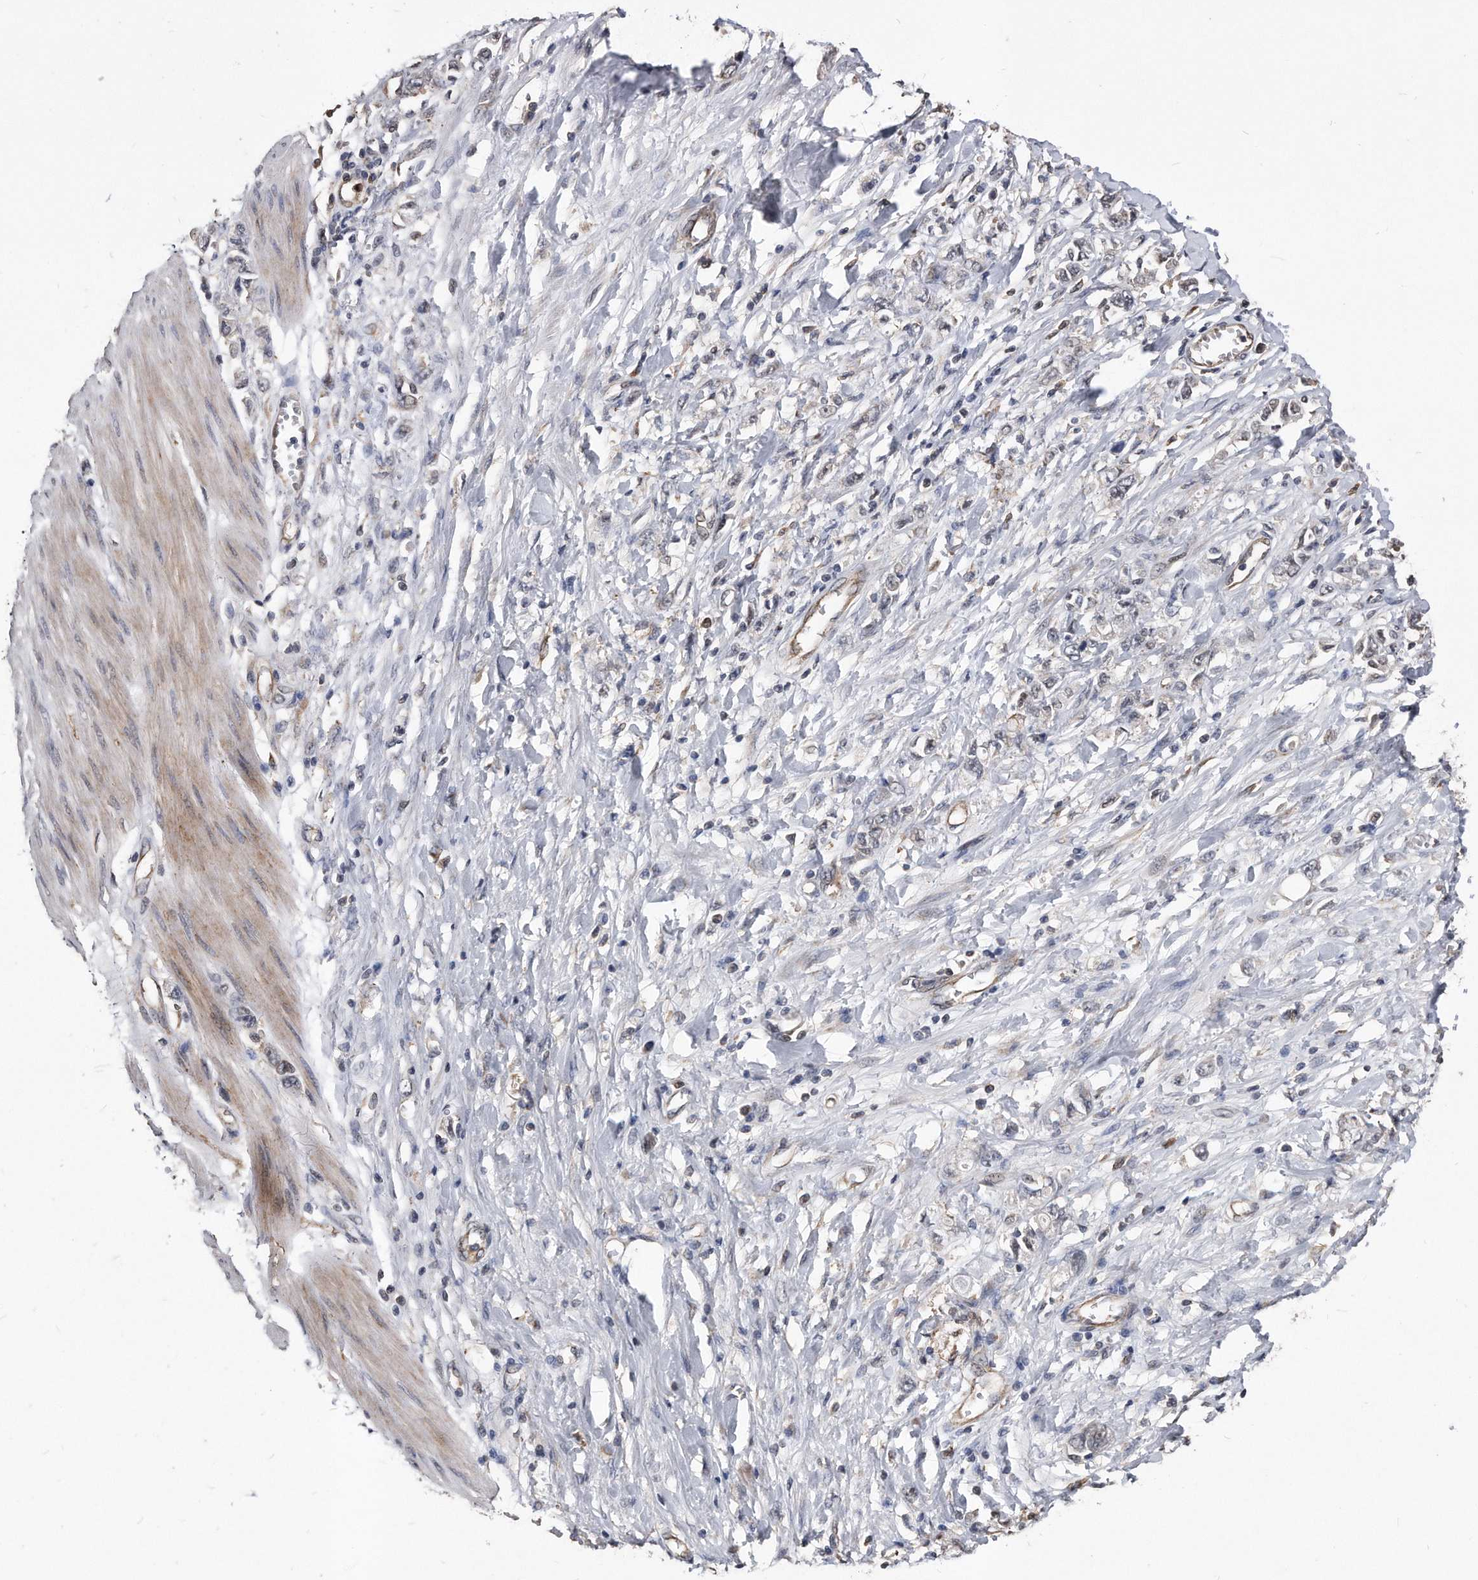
{"staining": {"intensity": "negative", "quantity": "none", "location": "none"}, "tissue": "stomach cancer", "cell_type": "Tumor cells", "image_type": "cancer", "snomed": [{"axis": "morphology", "description": "Adenocarcinoma, NOS"}, {"axis": "topography", "description": "Stomach"}], "caption": "This is a photomicrograph of IHC staining of stomach cancer (adenocarcinoma), which shows no staining in tumor cells. (DAB (3,3'-diaminobenzidine) IHC with hematoxylin counter stain).", "gene": "IL20RA", "patient": {"sex": "female", "age": 76}}